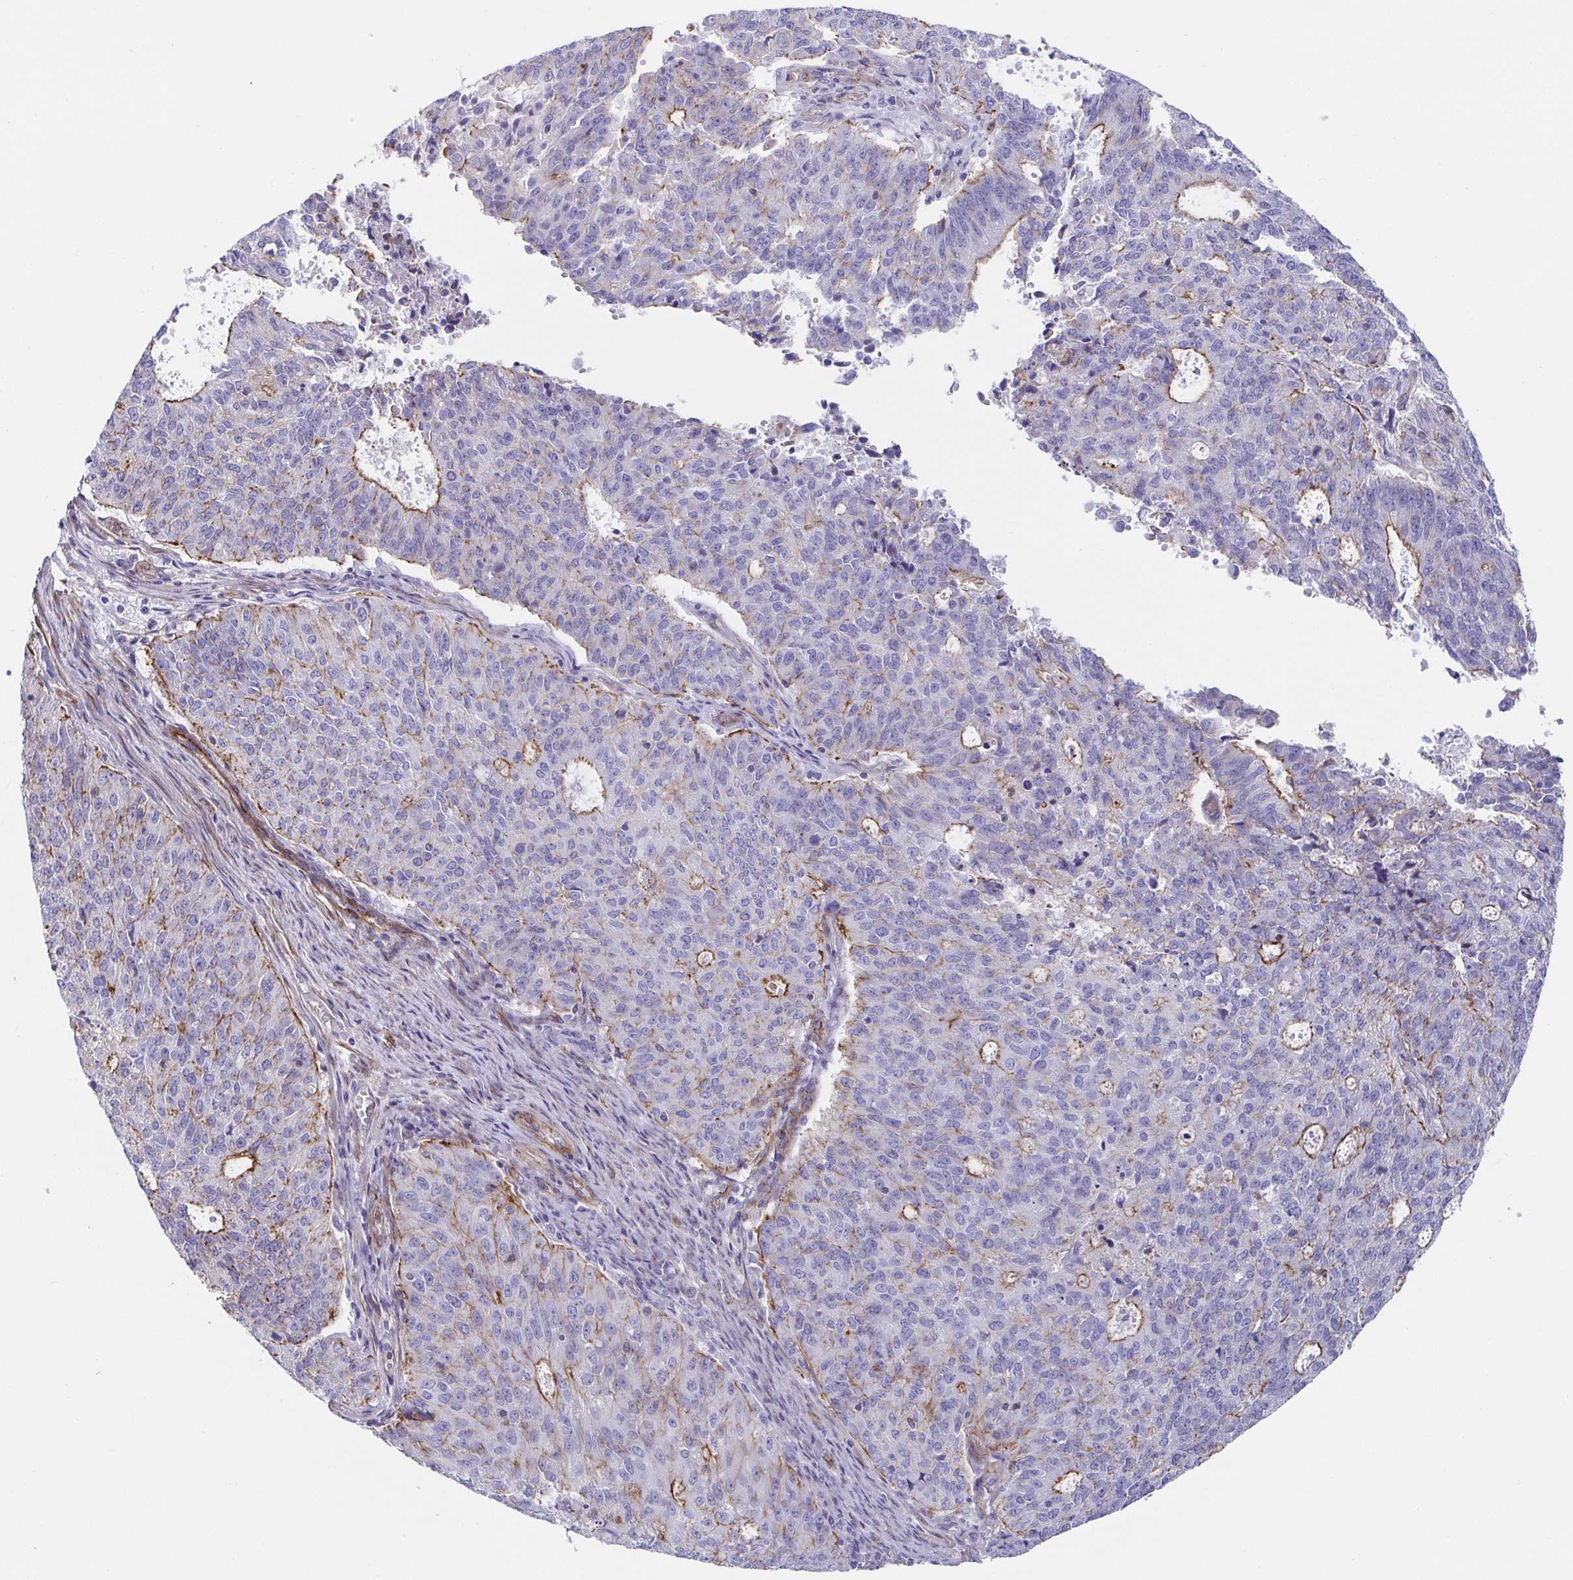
{"staining": {"intensity": "moderate", "quantity": "<25%", "location": "cytoplasmic/membranous"}, "tissue": "endometrial cancer", "cell_type": "Tumor cells", "image_type": "cancer", "snomed": [{"axis": "morphology", "description": "Adenocarcinoma, NOS"}, {"axis": "topography", "description": "Endometrium"}], "caption": "Tumor cells reveal low levels of moderate cytoplasmic/membranous positivity in approximately <25% of cells in adenocarcinoma (endometrial).", "gene": "TRAM2", "patient": {"sex": "female", "age": 82}}